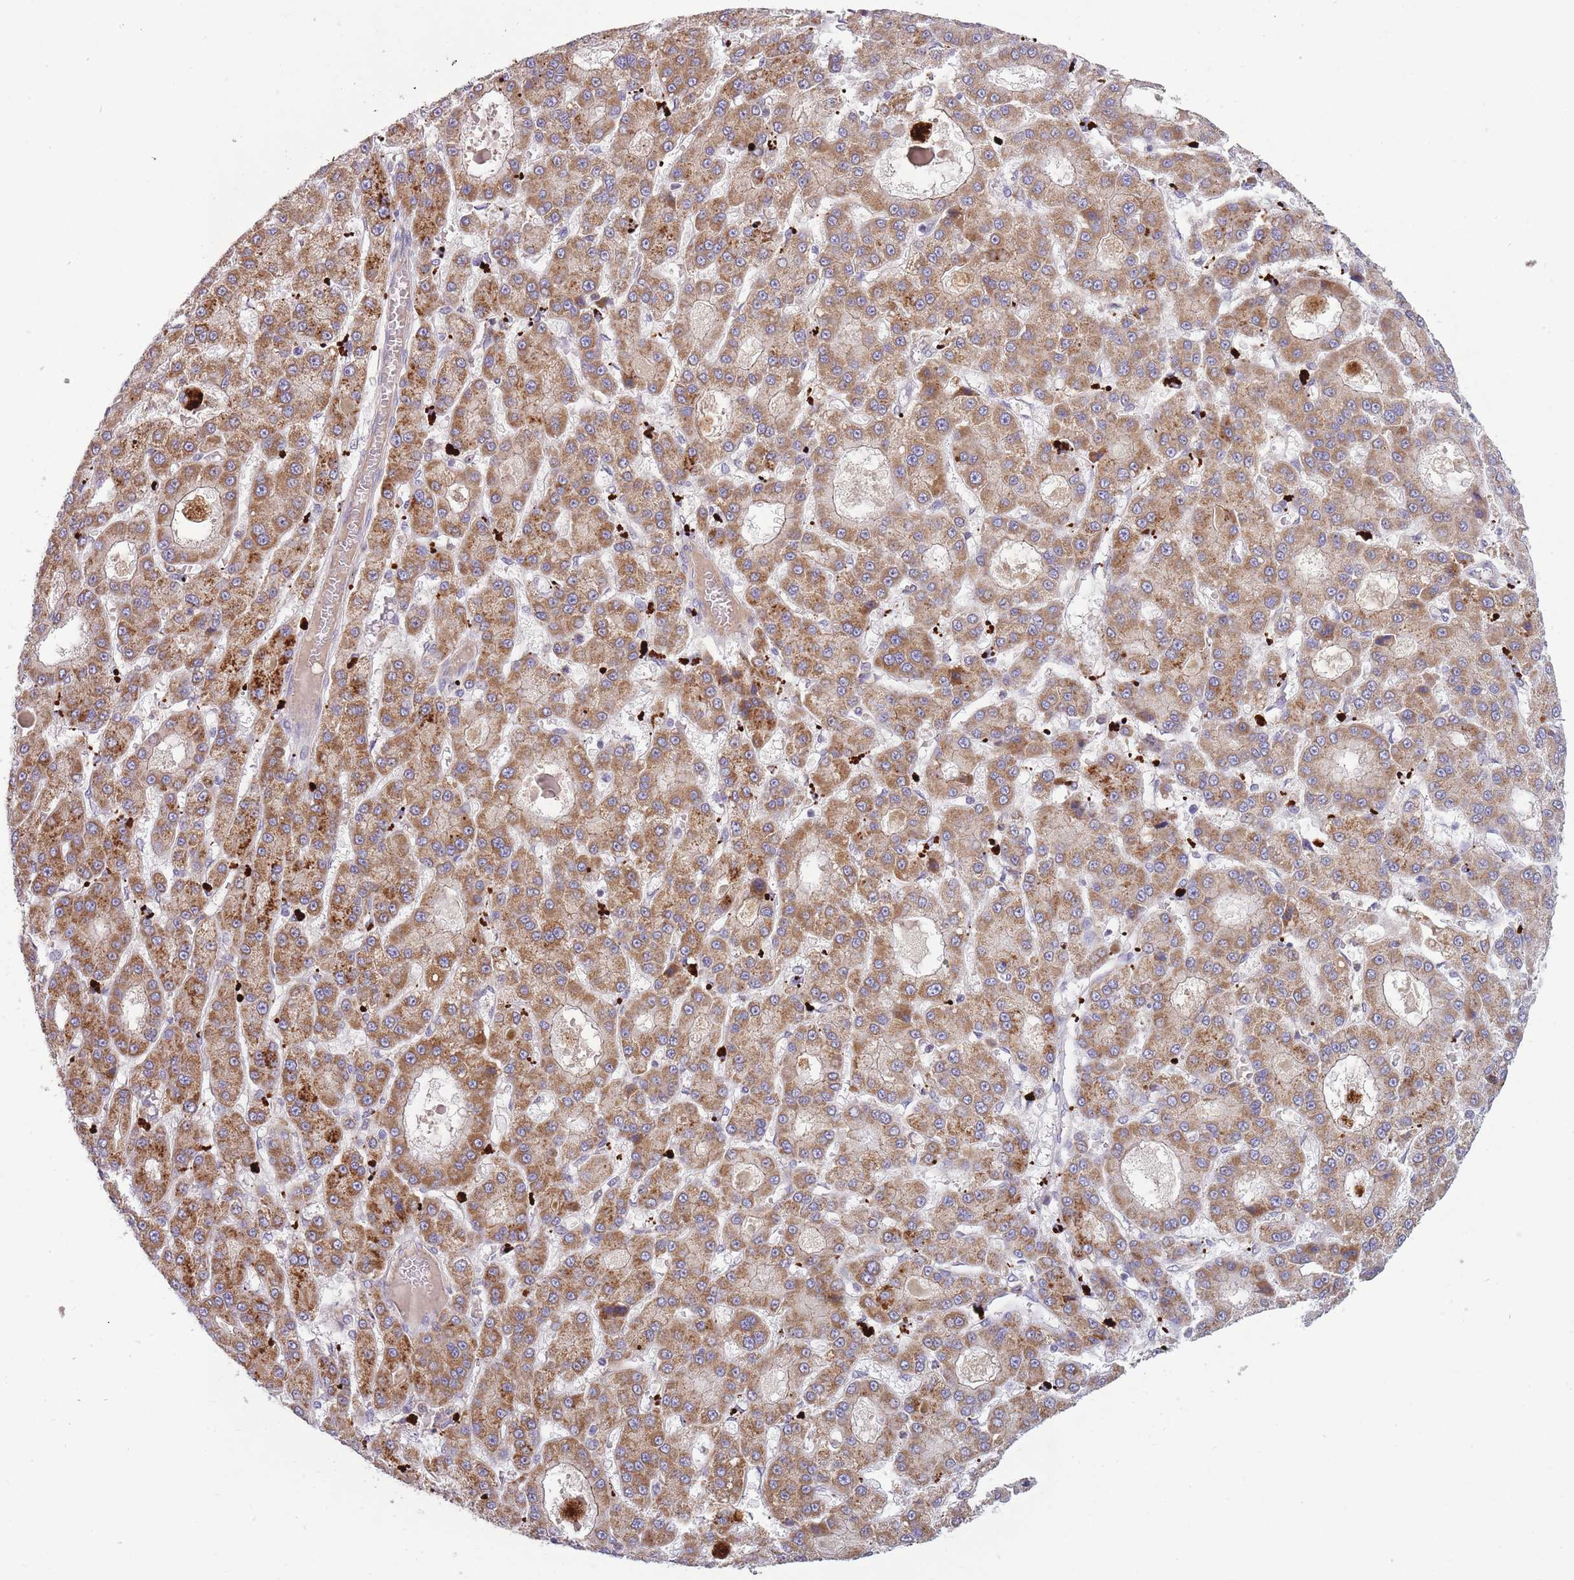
{"staining": {"intensity": "moderate", "quantity": ">75%", "location": "cytoplasmic/membranous"}, "tissue": "liver cancer", "cell_type": "Tumor cells", "image_type": "cancer", "snomed": [{"axis": "morphology", "description": "Carcinoma, Hepatocellular, NOS"}, {"axis": "topography", "description": "Liver"}], "caption": "Tumor cells show medium levels of moderate cytoplasmic/membranous positivity in approximately >75% of cells in liver cancer. Ihc stains the protein of interest in brown and the nuclei are stained blue.", "gene": "TRIM61", "patient": {"sex": "male", "age": 70}}